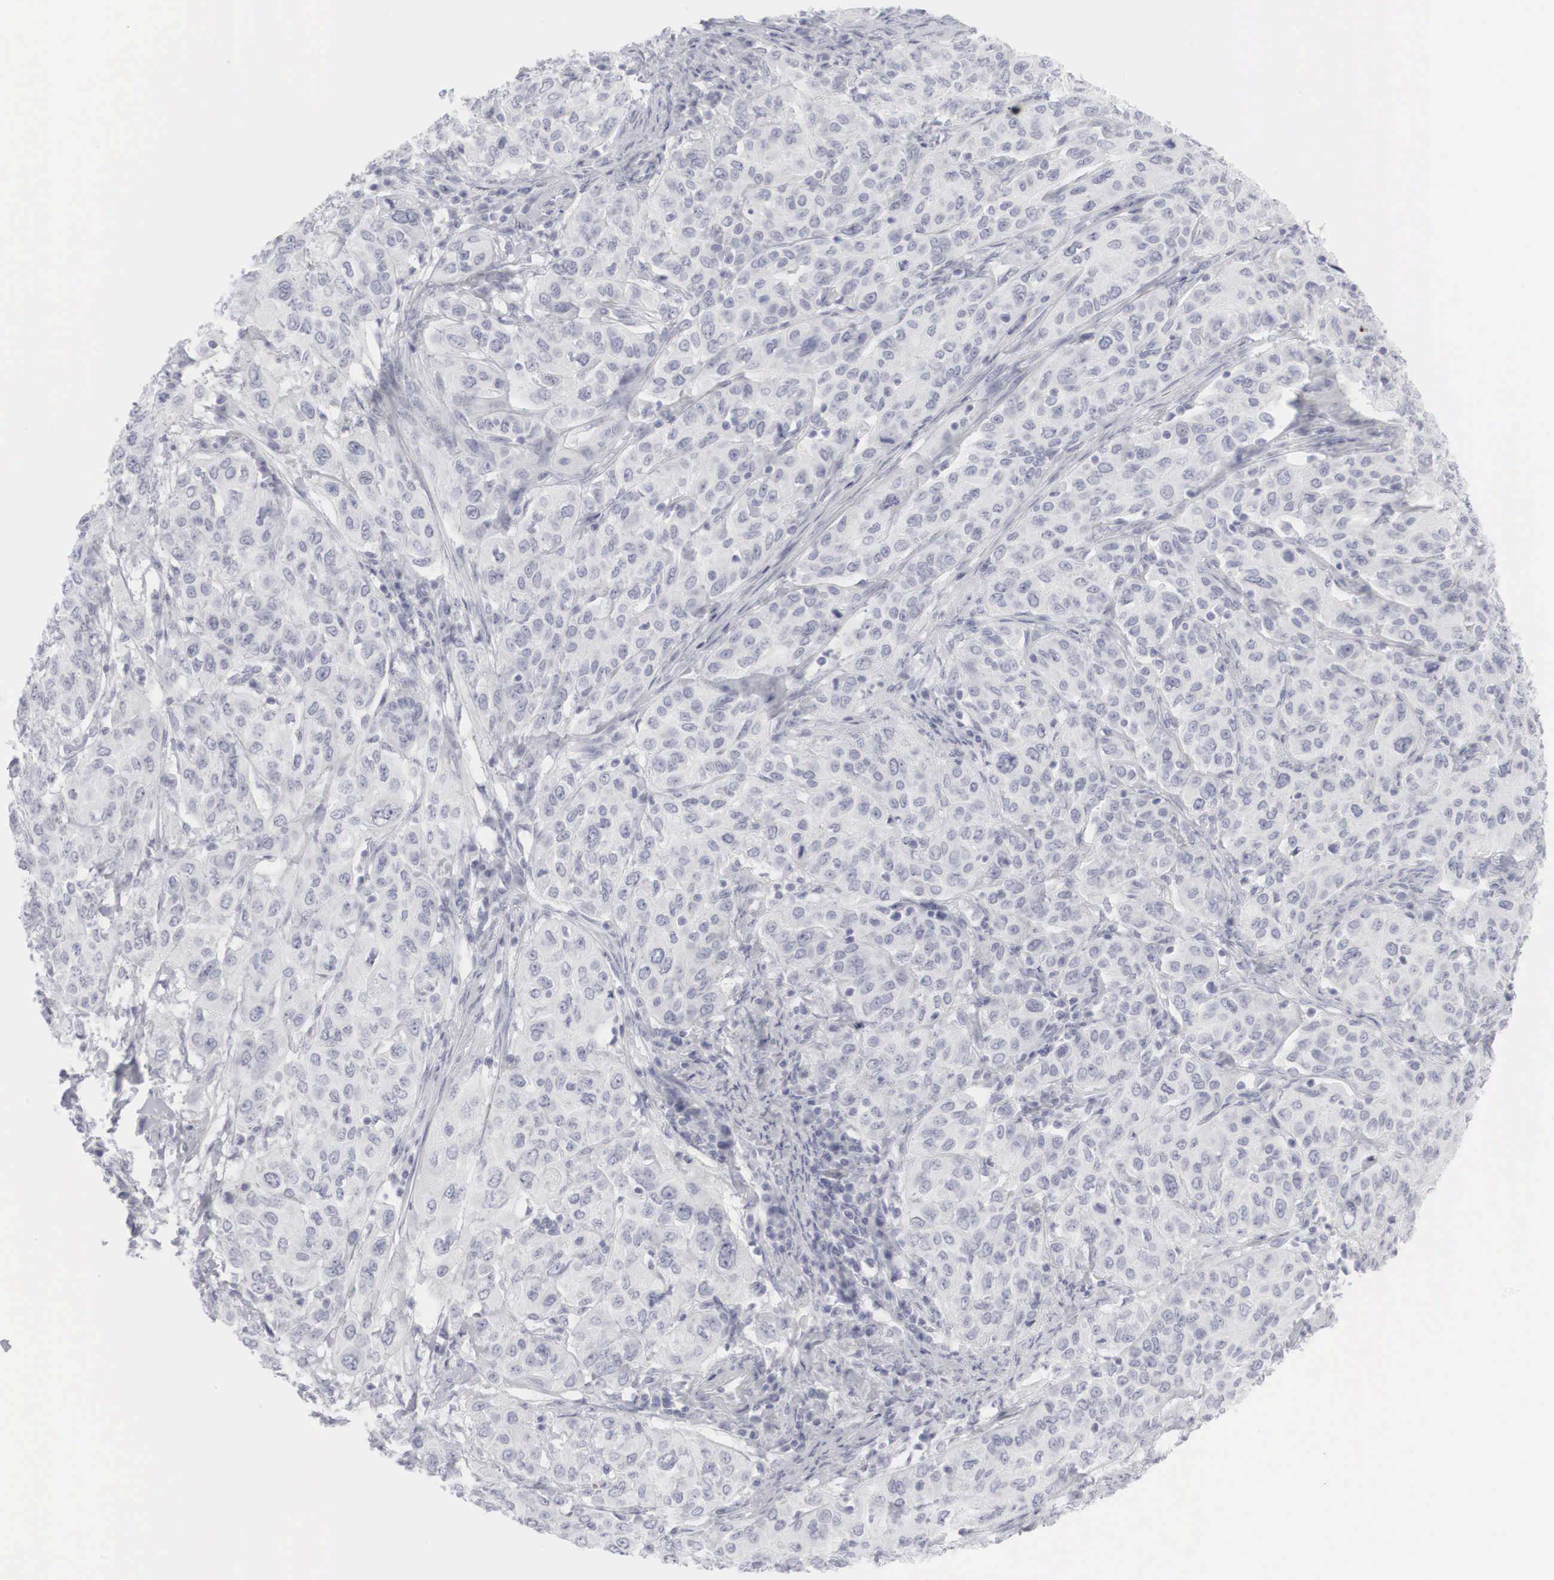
{"staining": {"intensity": "negative", "quantity": "none", "location": "none"}, "tissue": "cervical cancer", "cell_type": "Tumor cells", "image_type": "cancer", "snomed": [{"axis": "morphology", "description": "Squamous cell carcinoma, NOS"}, {"axis": "topography", "description": "Cervix"}], "caption": "IHC histopathology image of cervical cancer (squamous cell carcinoma) stained for a protein (brown), which exhibits no staining in tumor cells.", "gene": "KRT14", "patient": {"sex": "female", "age": 38}}